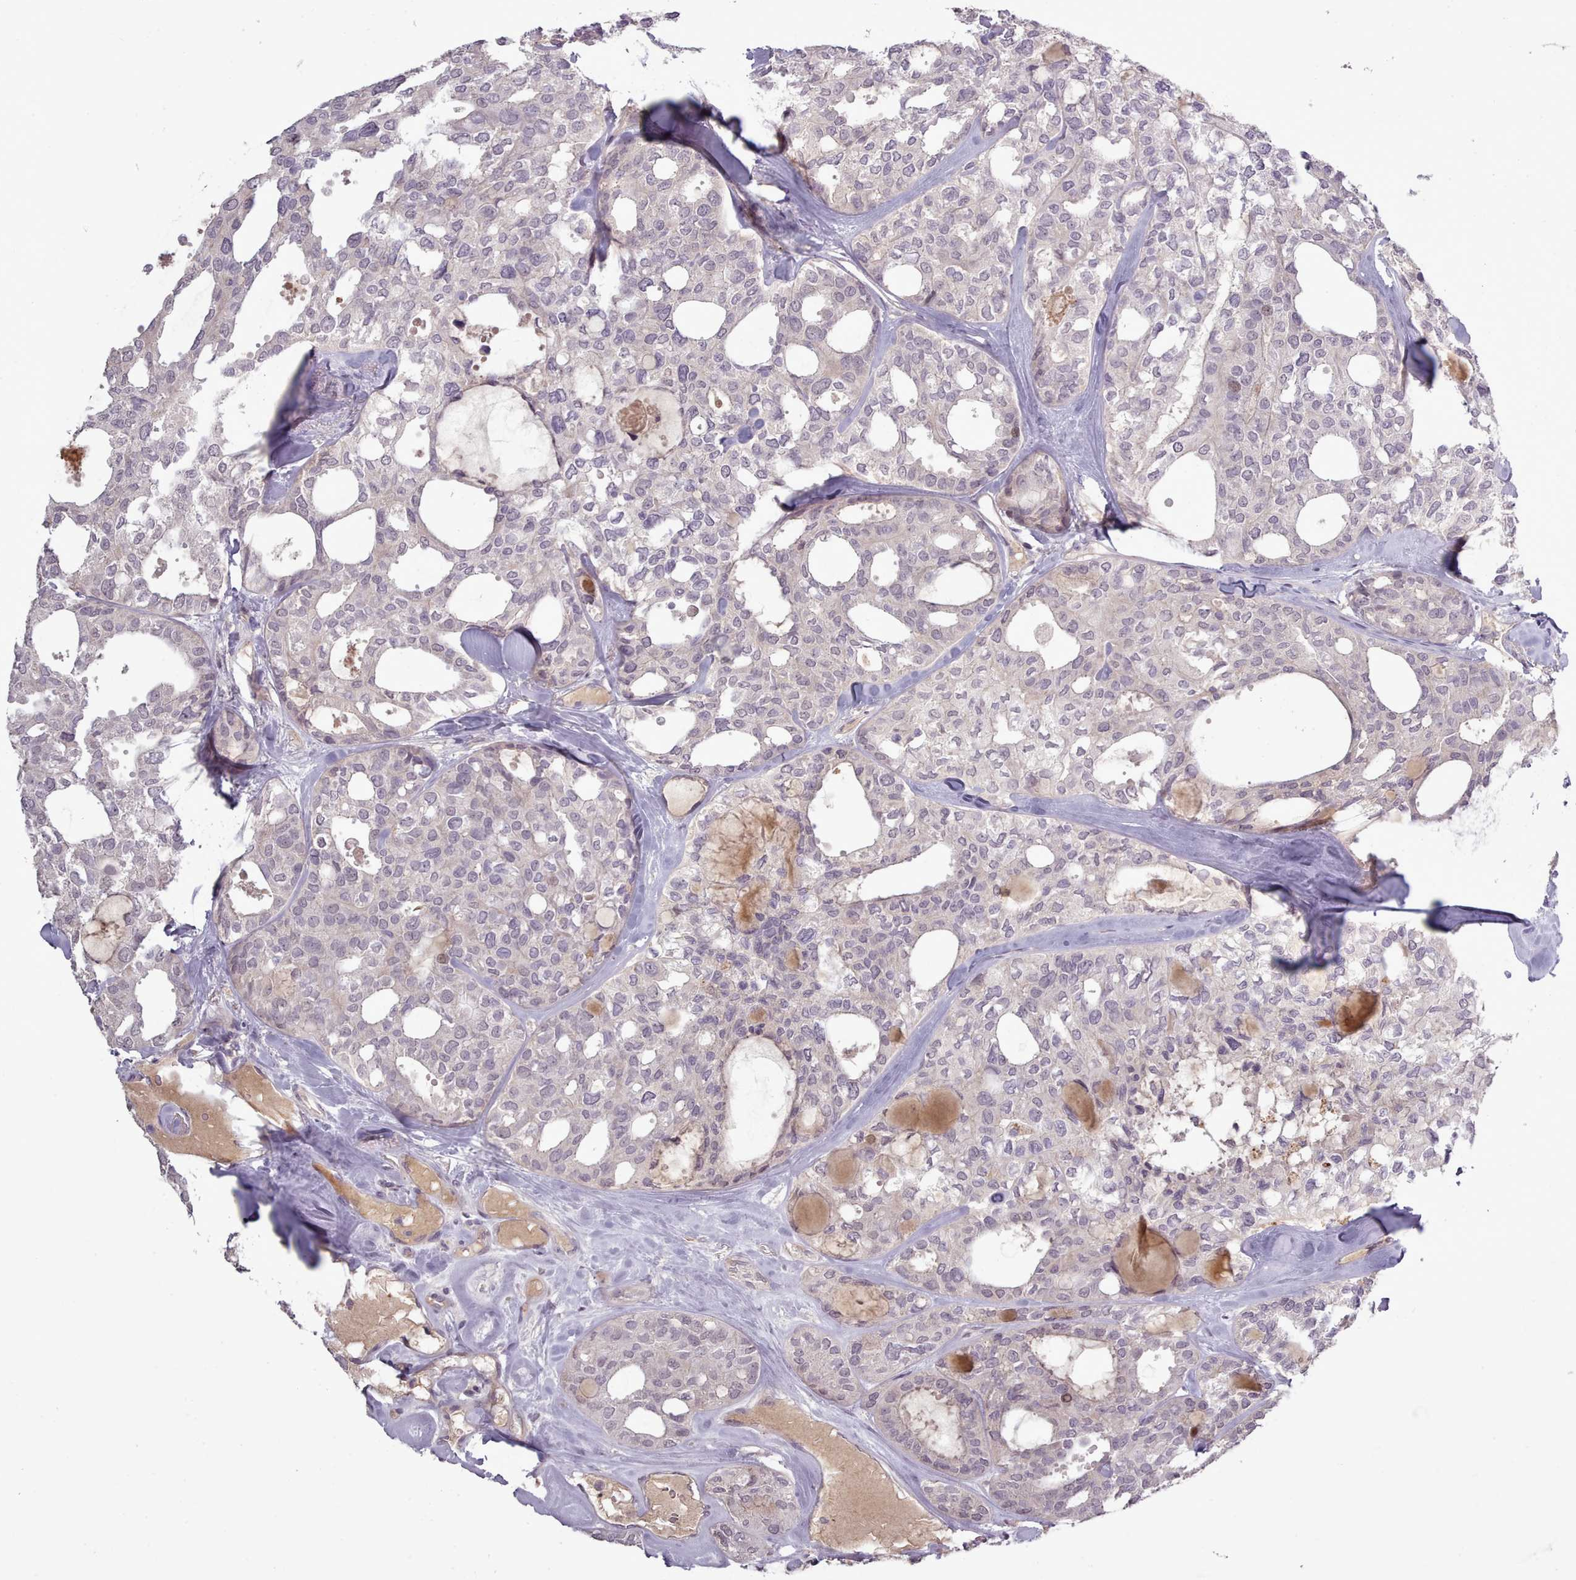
{"staining": {"intensity": "negative", "quantity": "none", "location": "none"}, "tissue": "thyroid cancer", "cell_type": "Tumor cells", "image_type": "cancer", "snomed": [{"axis": "morphology", "description": "Follicular adenoma carcinoma, NOS"}, {"axis": "topography", "description": "Thyroid gland"}], "caption": "The immunohistochemistry (IHC) photomicrograph has no significant staining in tumor cells of thyroid cancer tissue.", "gene": "LEFTY2", "patient": {"sex": "male", "age": 75}}